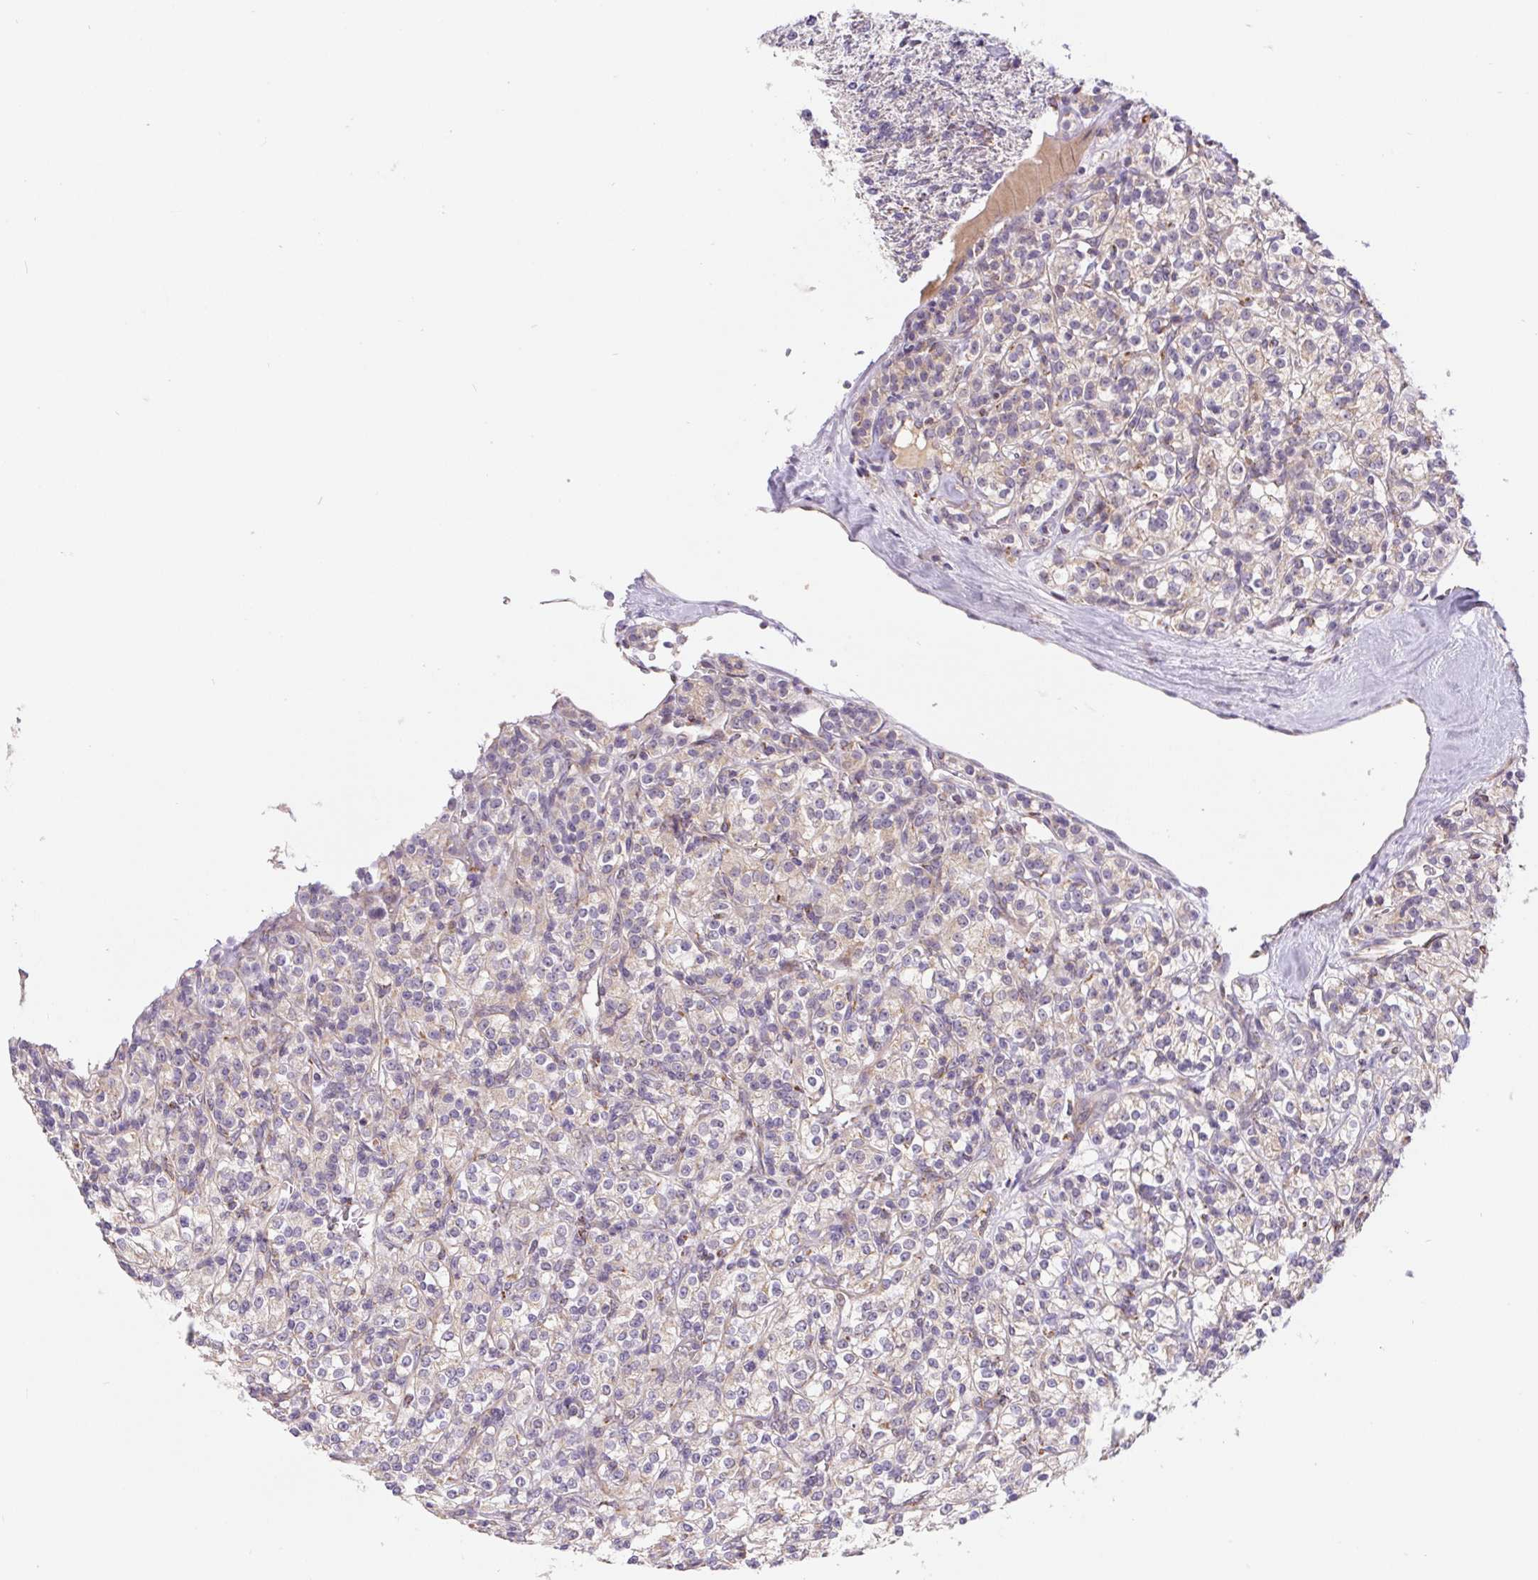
{"staining": {"intensity": "negative", "quantity": "none", "location": "none"}, "tissue": "renal cancer", "cell_type": "Tumor cells", "image_type": "cancer", "snomed": [{"axis": "morphology", "description": "Adenocarcinoma, NOS"}, {"axis": "topography", "description": "Kidney"}], "caption": "A histopathology image of renal adenocarcinoma stained for a protein displays no brown staining in tumor cells. (Brightfield microscopy of DAB (3,3'-diaminobenzidine) immunohistochemistry at high magnification).", "gene": "EMC6", "patient": {"sex": "male", "age": 77}}